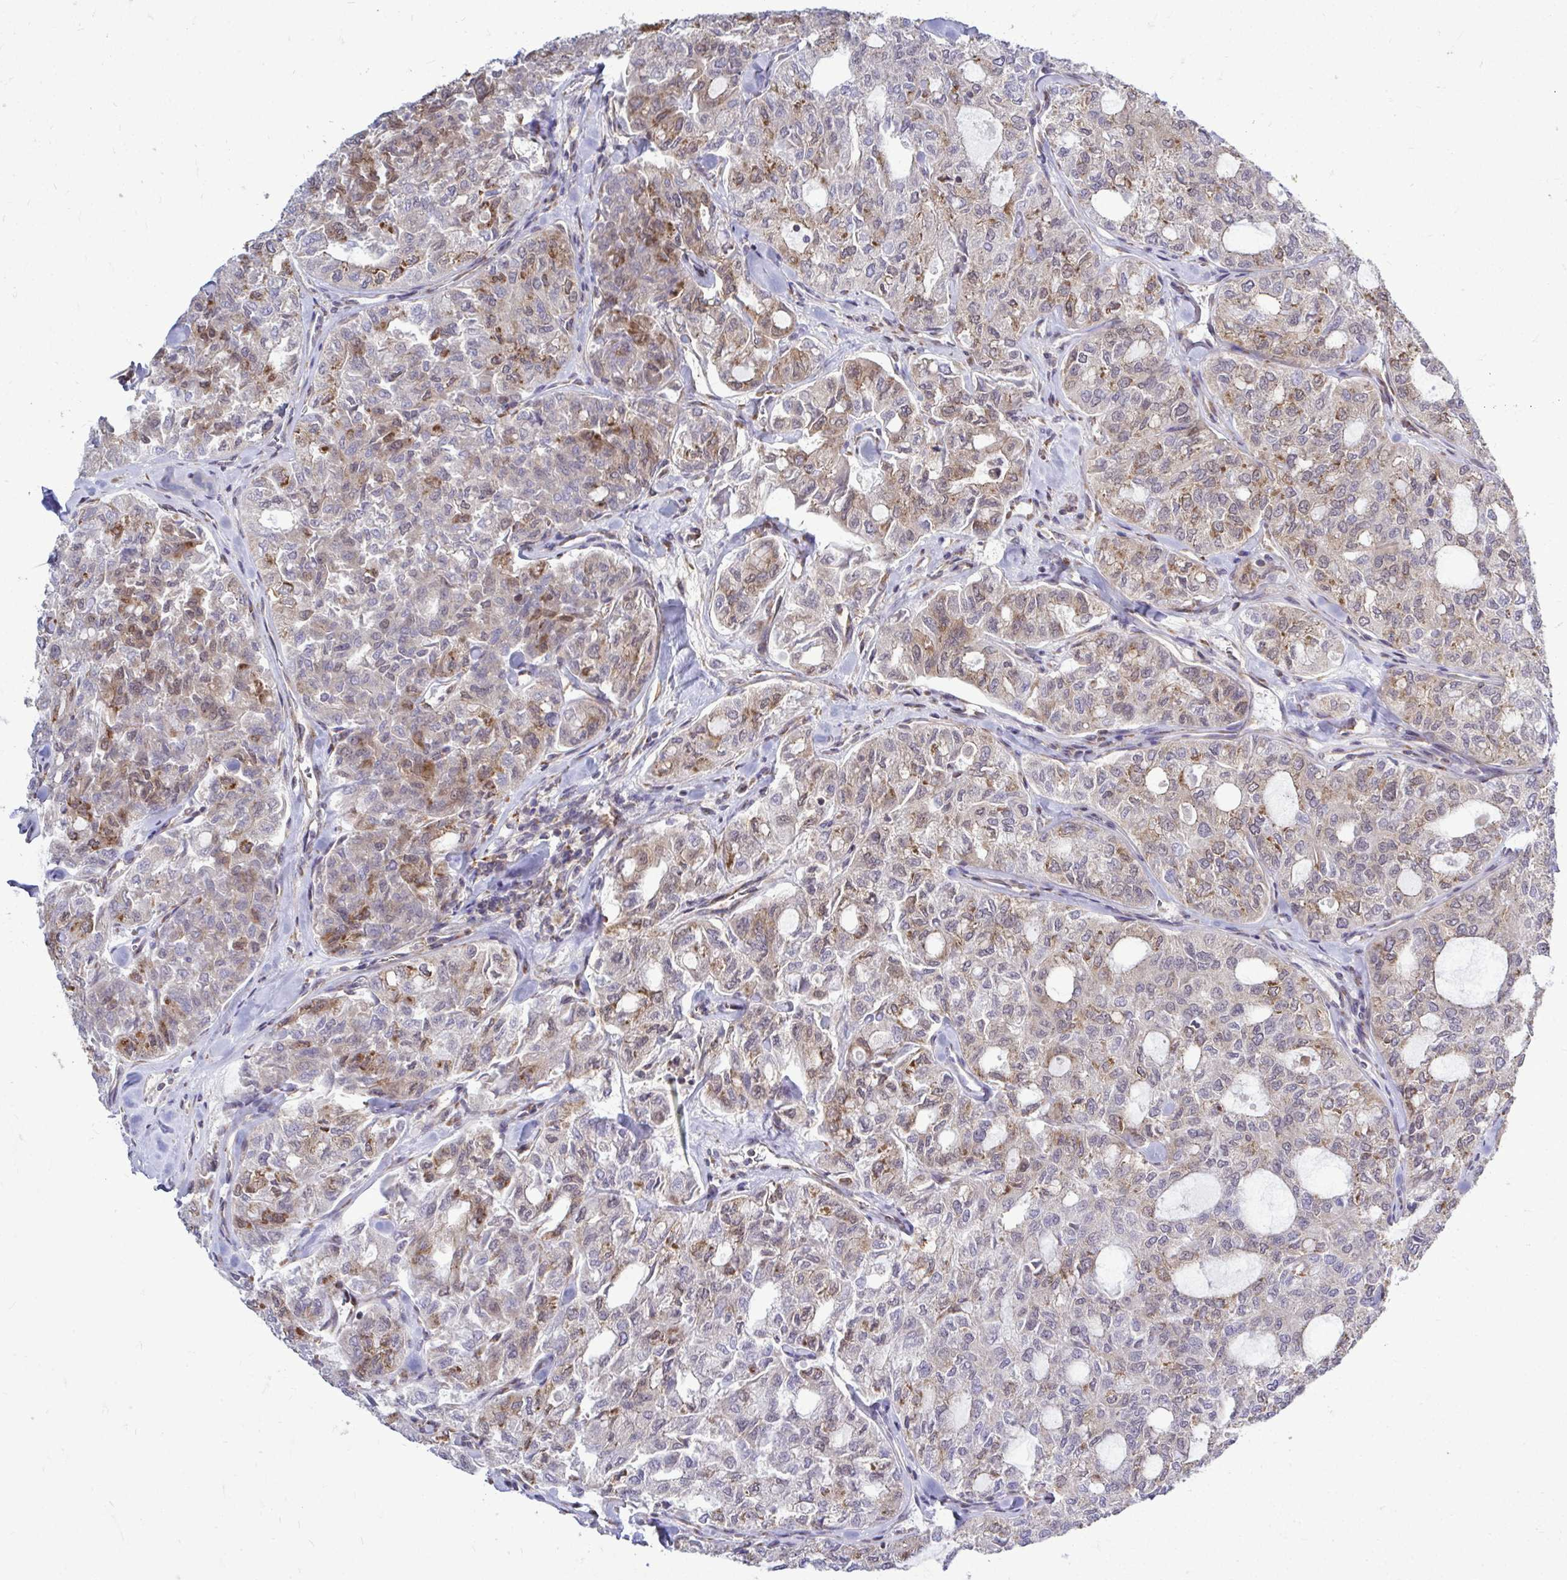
{"staining": {"intensity": "weak", "quantity": "25%-75%", "location": "cytoplasmic/membranous"}, "tissue": "thyroid cancer", "cell_type": "Tumor cells", "image_type": "cancer", "snomed": [{"axis": "morphology", "description": "Follicular adenoma carcinoma, NOS"}, {"axis": "topography", "description": "Thyroid gland"}], "caption": "Immunohistochemistry photomicrograph of neoplastic tissue: human thyroid follicular adenoma carcinoma stained using immunohistochemistry exhibits low levels of weak protein expression localized specifically in the cytoplasmic/membranous of tumor cells, appearing as a cytoplasmic/membranous brown color.", "gene": "FMR1", "patient": {"sex": "male", "age": 75}}